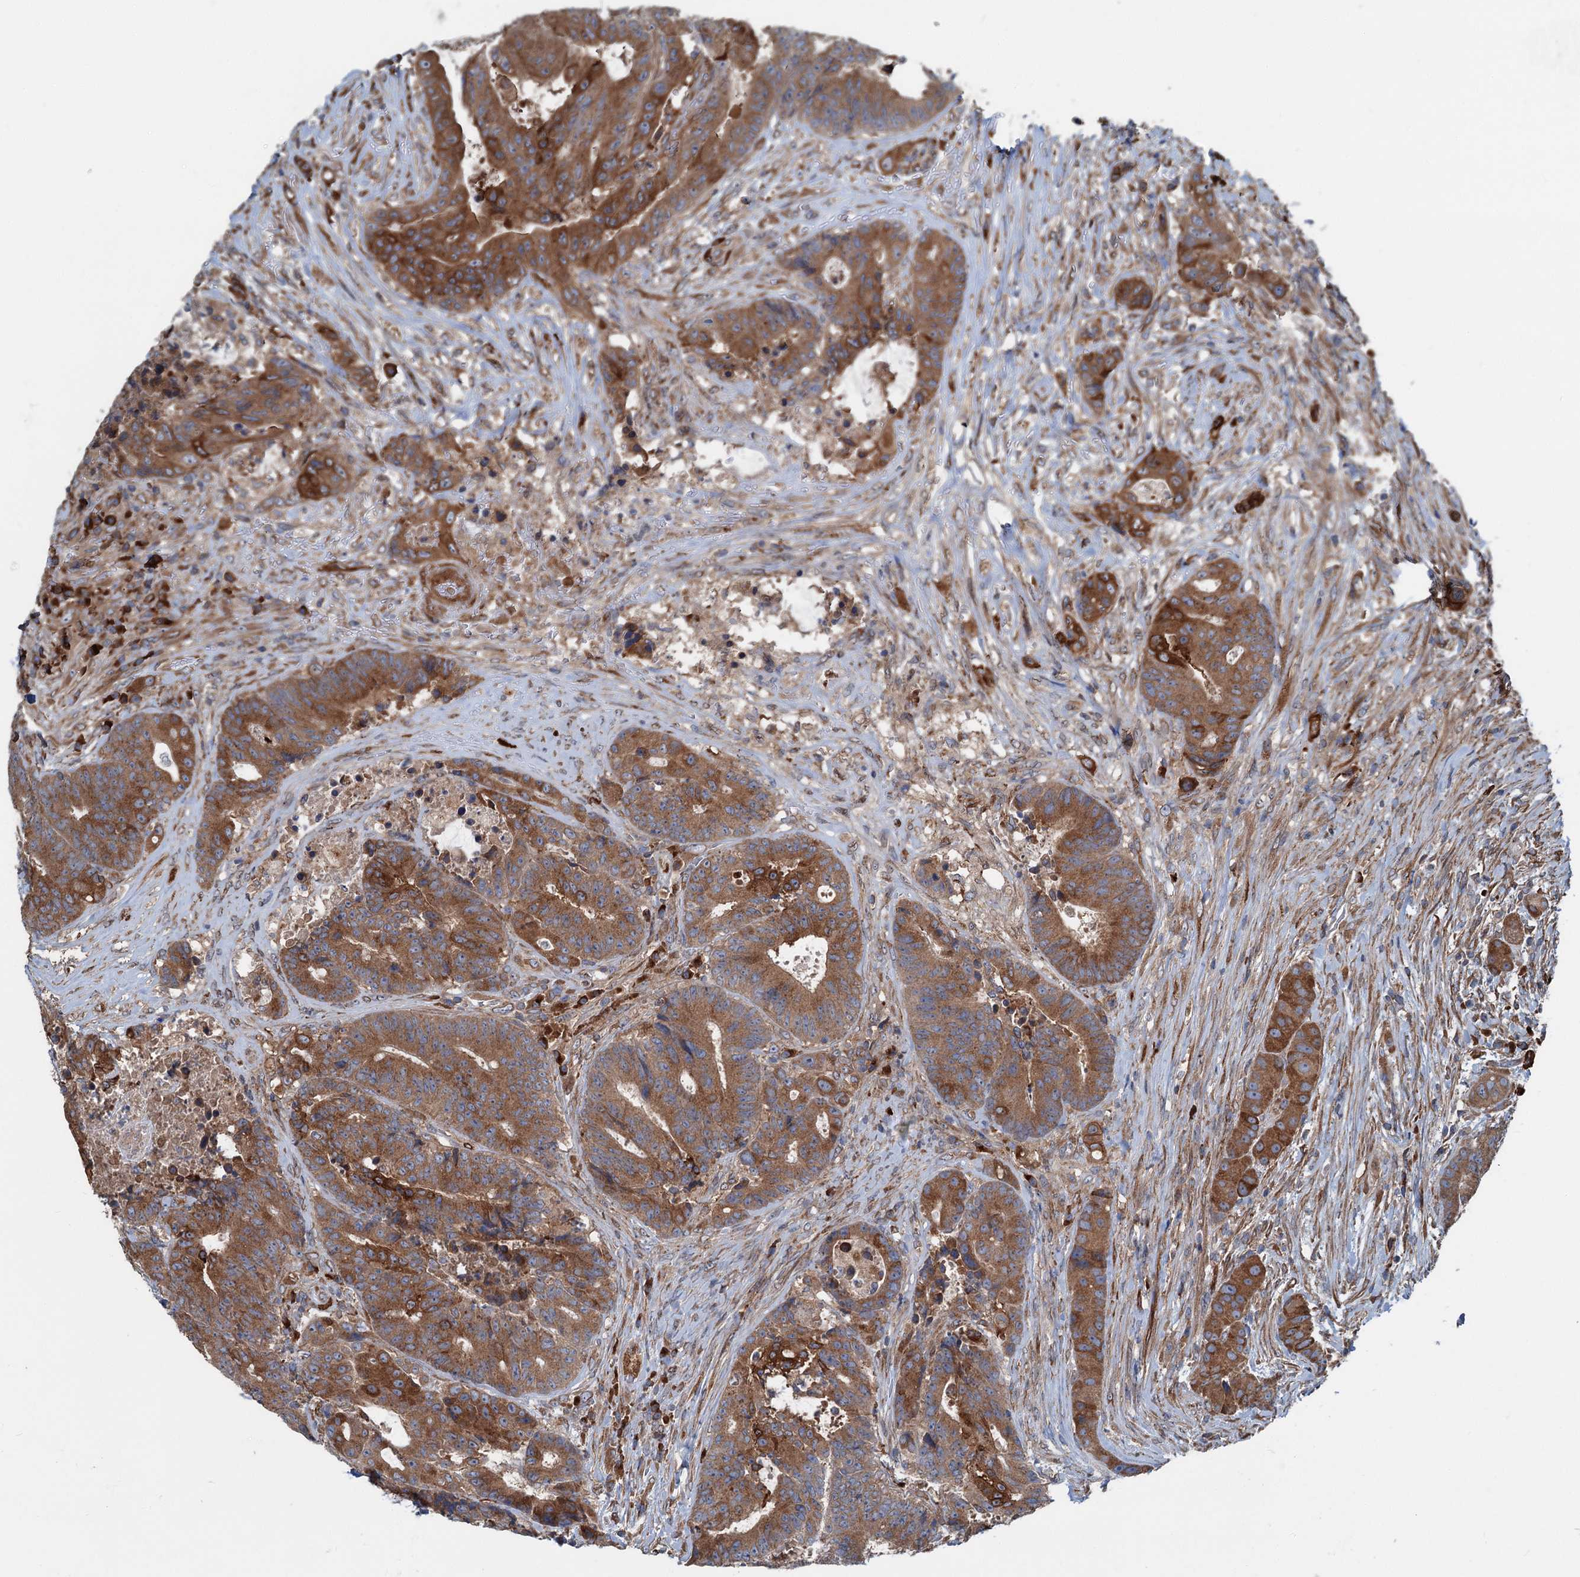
{"staining": {"intensity": "strong", "quantity": ">75%", "location": "cytoplasmic/membranous"}, "tissue": "colorectal cancer", "cell_type": "Tumor cells", "image_type": "cancer", "snomed": [{"axis": "morphology", "description": "Adenocarcinoma, NOS"}, {"axis": "topography", "description": "Rectum"}], "caption": "Immunohistochemistry (IHC) of colorectal adenocarcinoma displays high levels of strong cytoplasmic/membranous positivity in about >75% of tumor cells.", "gene": "CALCOCO1", "patient": {"sex": "male", "age": 69}}